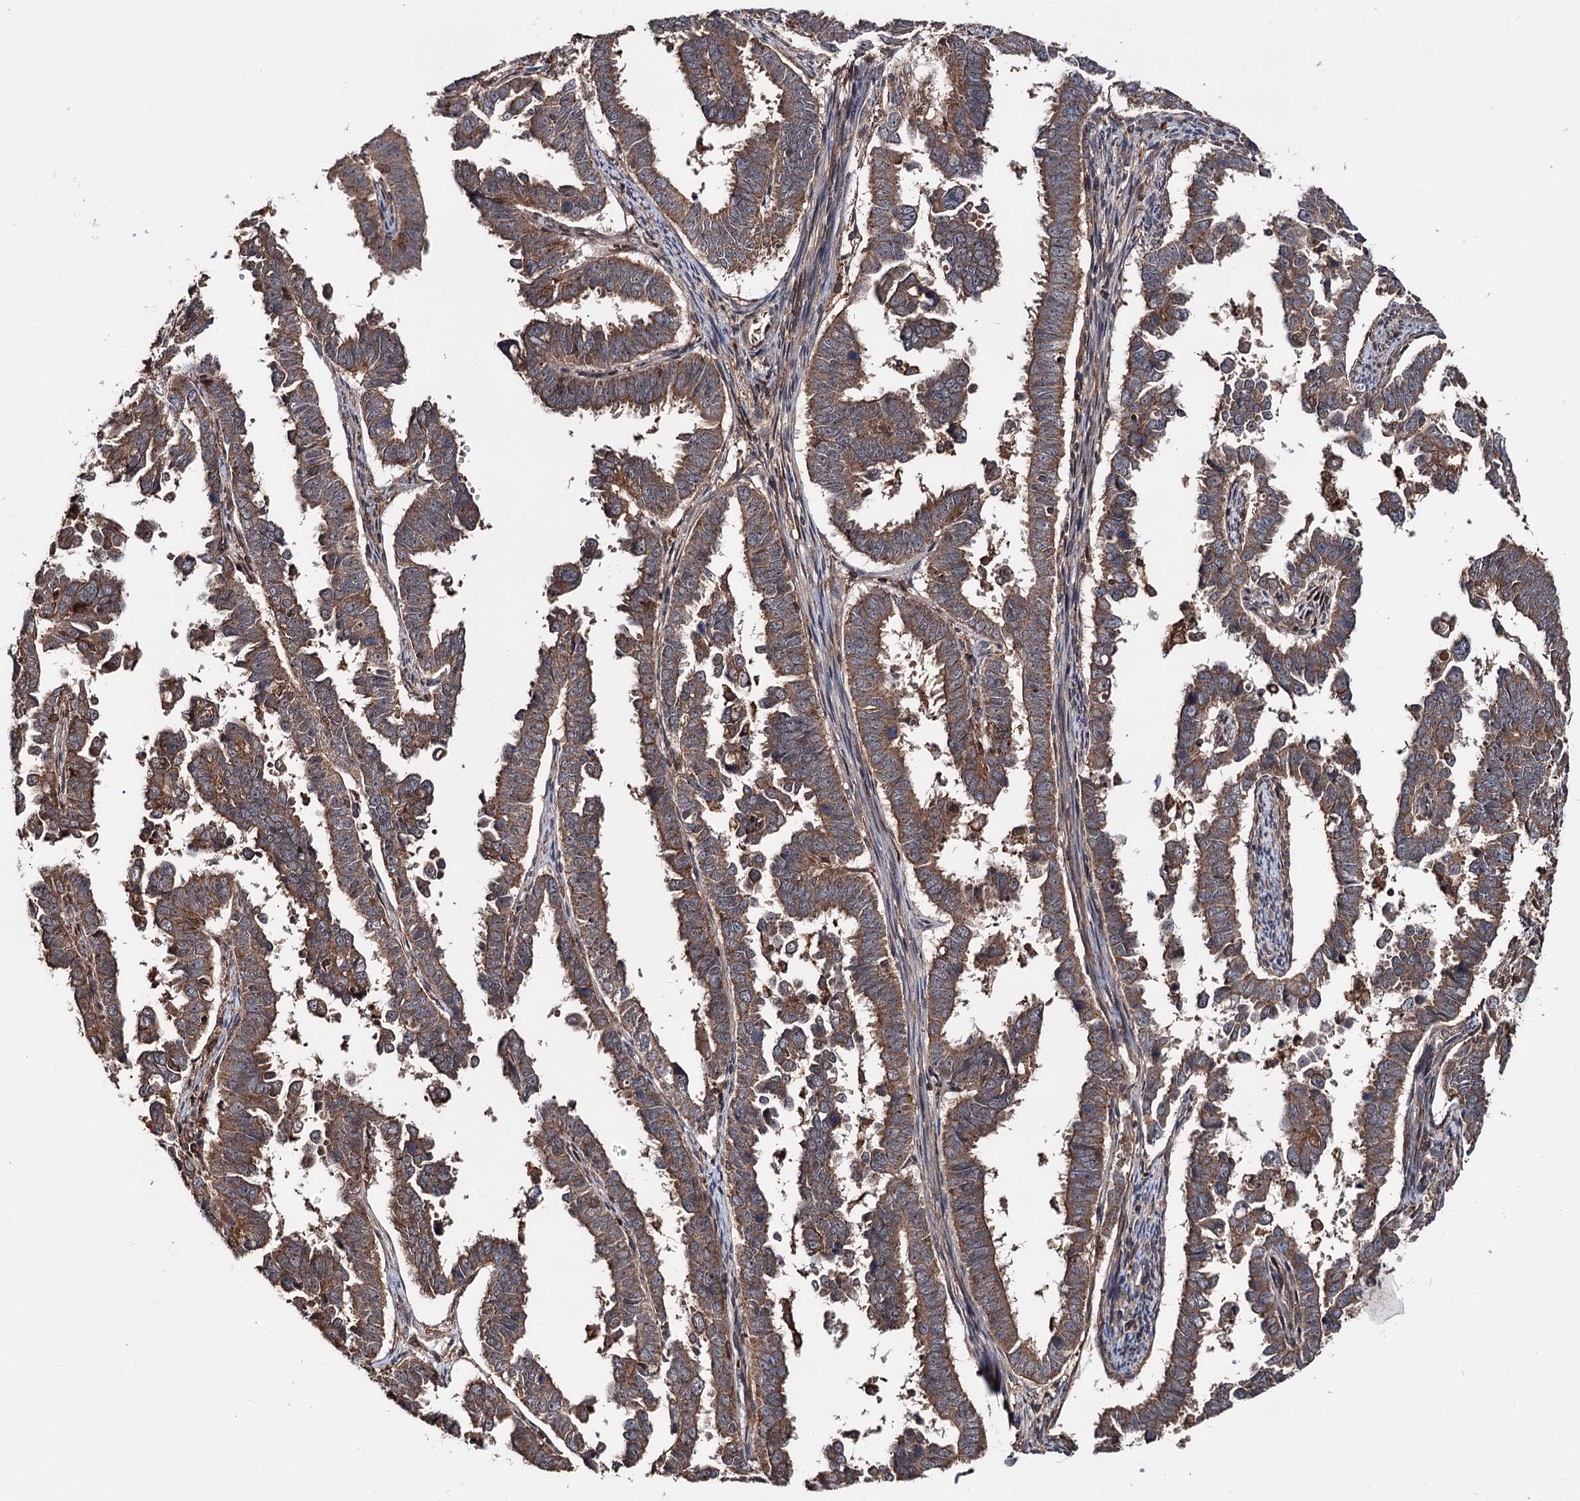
{"staining": {"intensity": "moderate", "quantity": ">75%", "location": "cytoplasmic/membranous"}, "tissue": "endometrial cancer", "cell_type": "Tumor cells", "image_type": "cancer", "snomed": [{"axis": "morphology", "description": "Adenocarcinoma, NOS"}, {"axis": "topography", "description": "Endometrium"}], "caption": "A brown stain labels moderate cytoplasmic/membranous positivity of a protein in human adenocarcinoma (endometrial) tumor cells.", "gene": "GRIP1", "patient": {"sex": "female", "age": 75}}